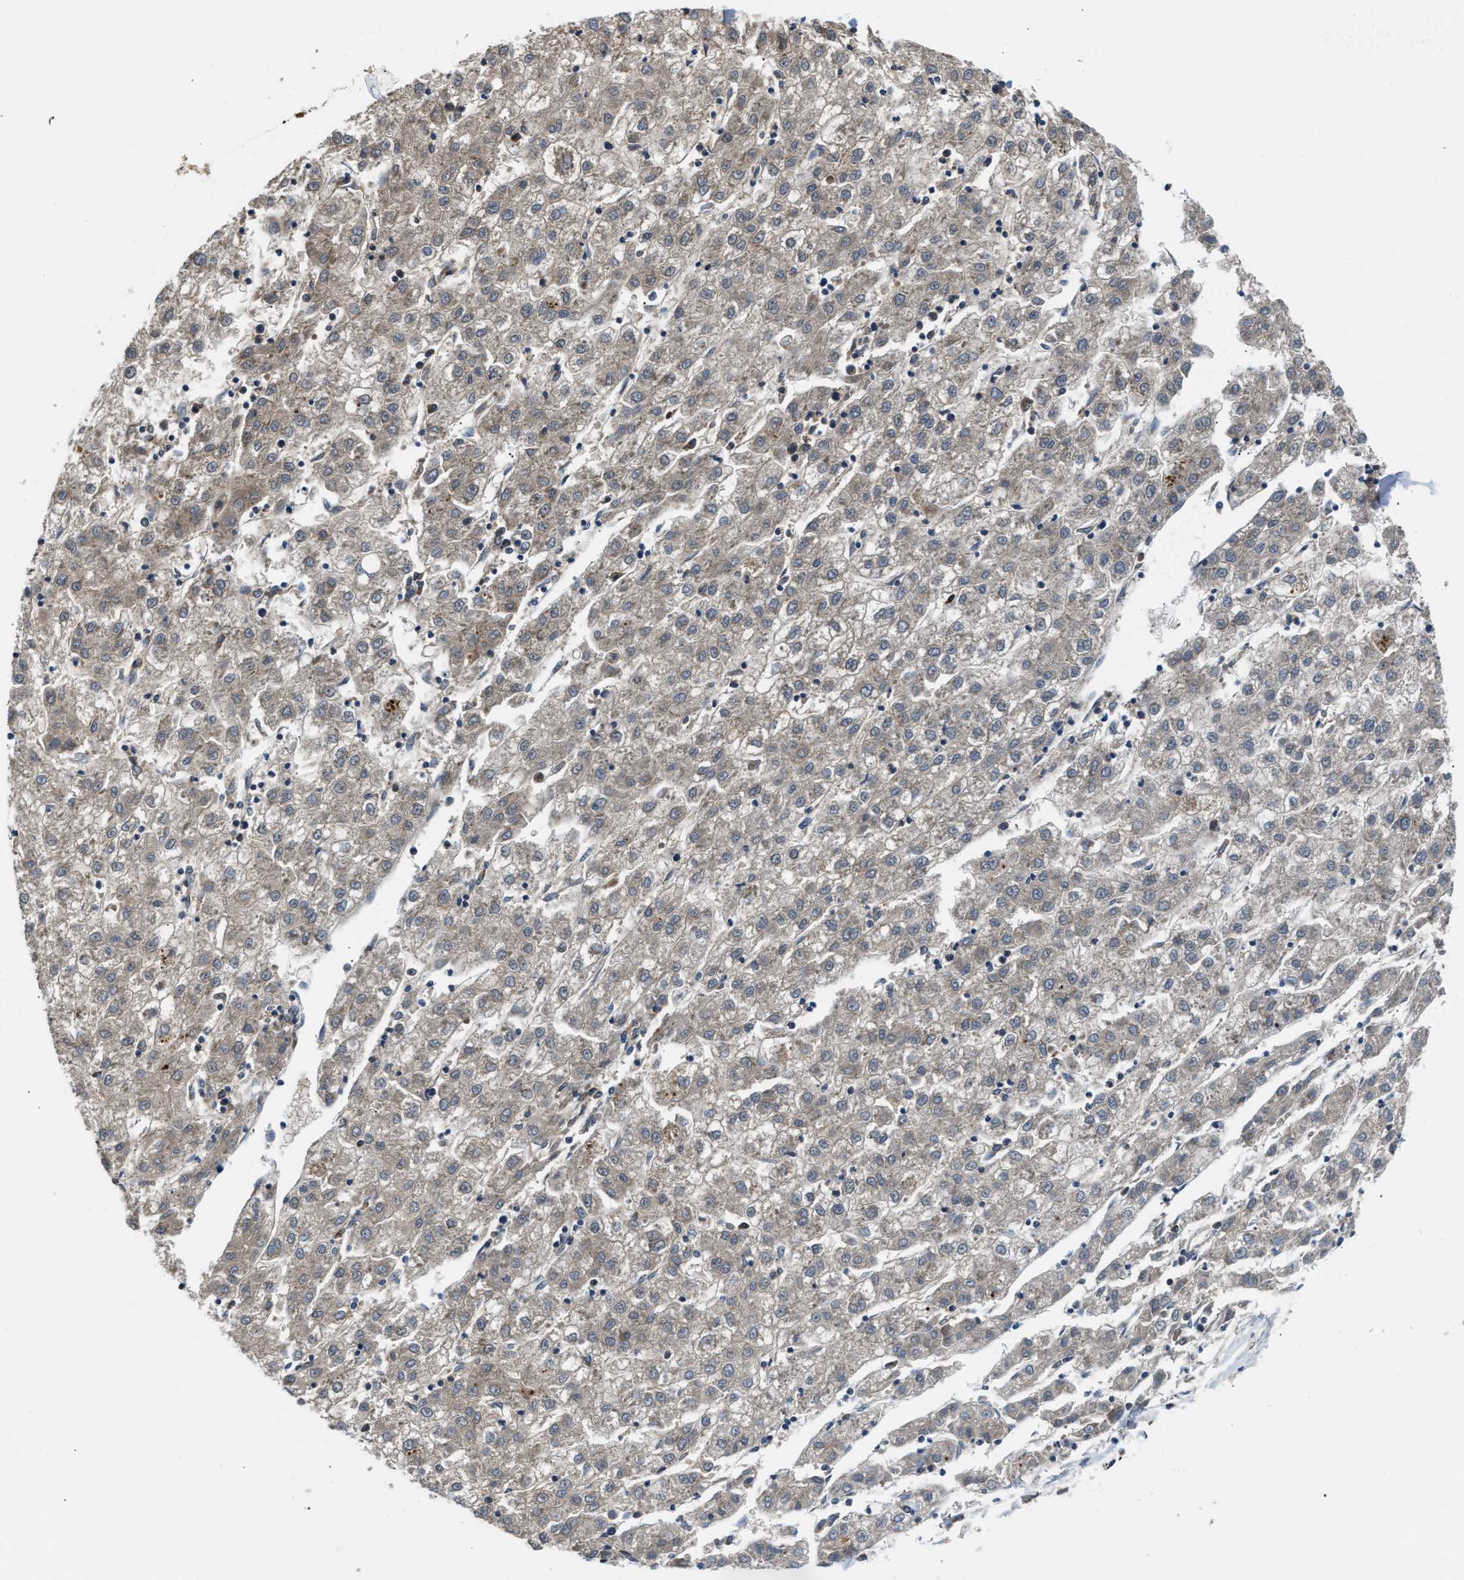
{"staining": {"intensity": "weak", "quantity": ">75%", "location": "cytoplasmic/membranous"}, "tissue": "liver cancer", "cell_type": "Tumor cells", "image_type": "cancer", "snomed": [{"axis": "morphology", "description": "Carcinoma, Hepatocellular, NOS"}, {"axis": "topography", "description": "Liver"}], "caption": "Immunohistochemical staining of human hepatocellular carcinoma (liver) shows low levels of weak cytoplasmic/membranous staining in about >75% of tumor cells.", "gene": "PPA1", "patient": {"sex": "male", "age": 72}}